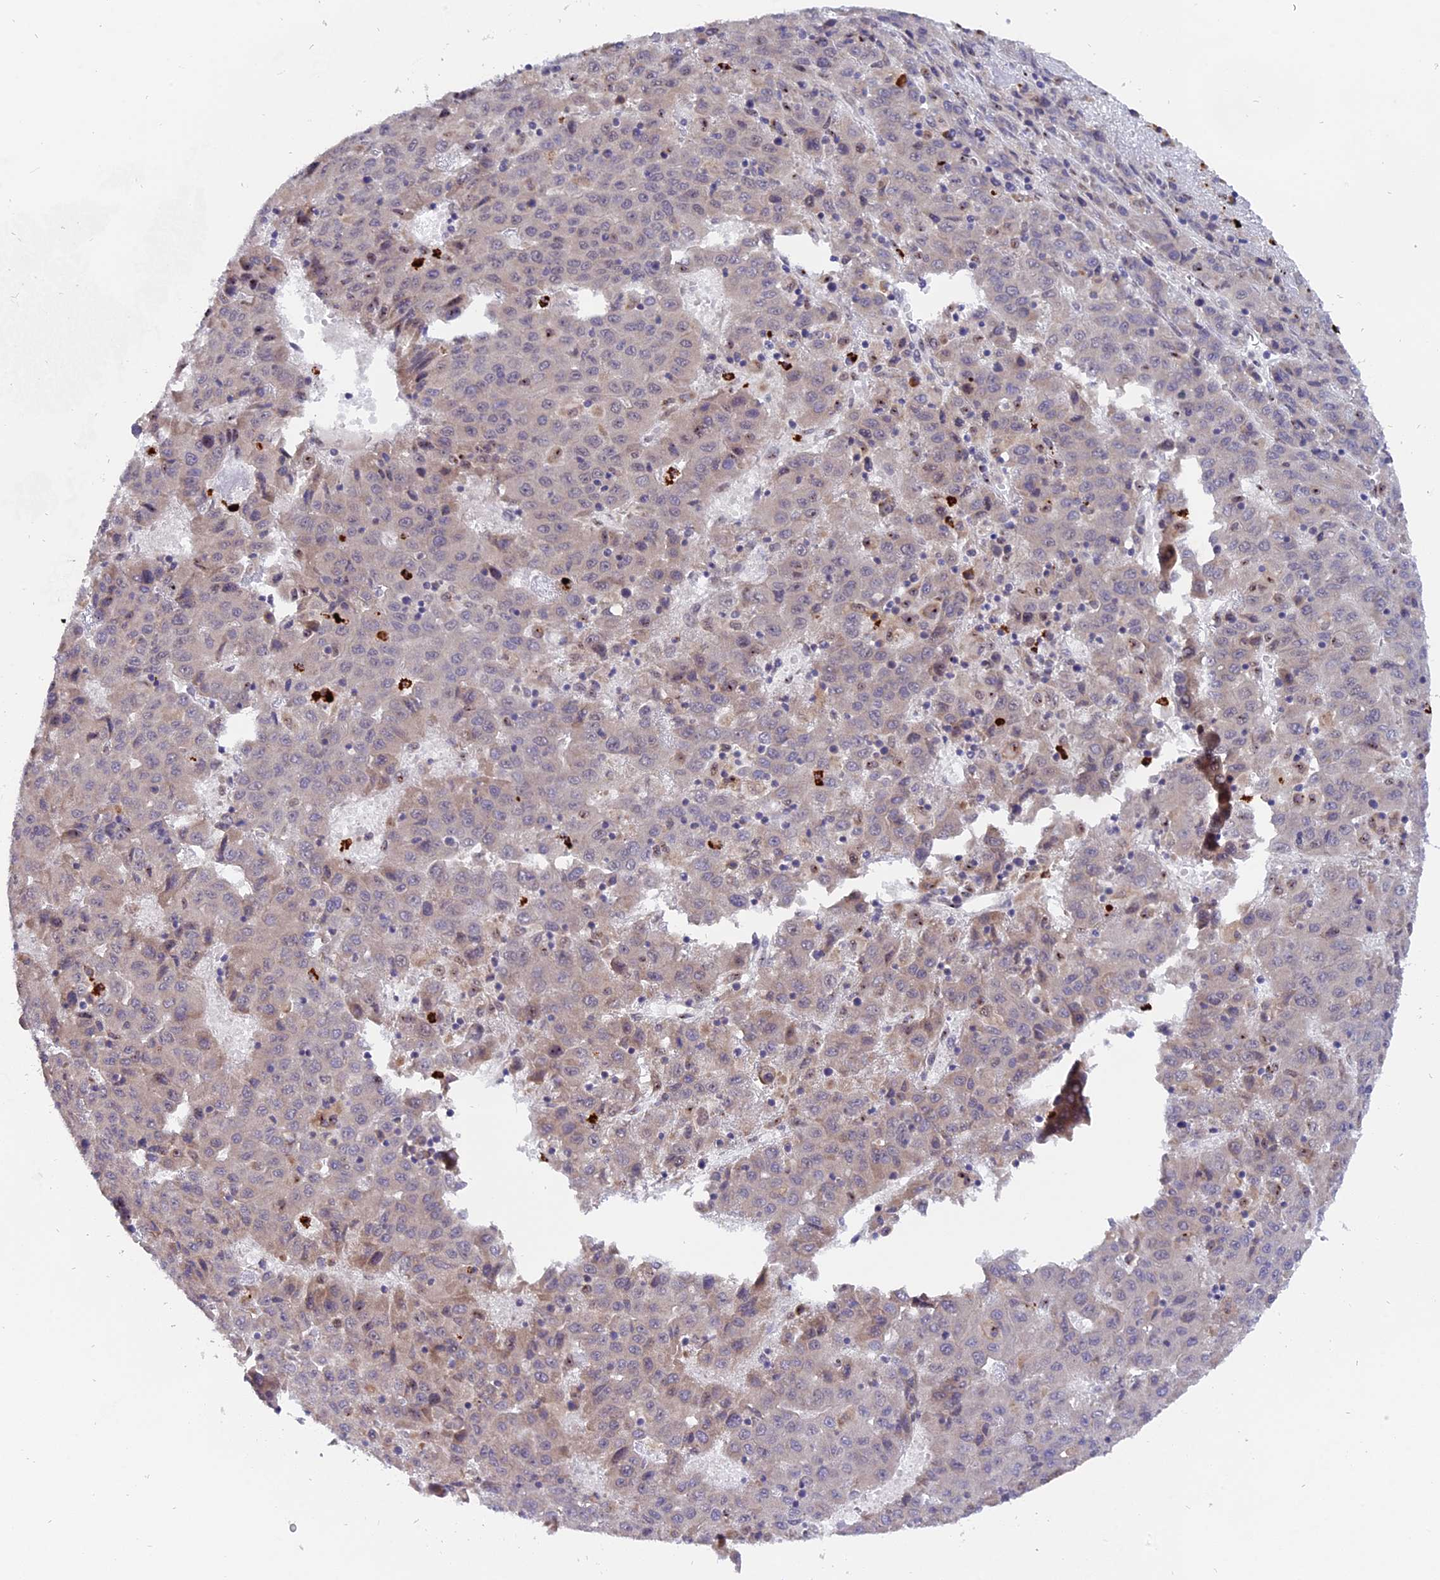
{"staining": {"intensity": "negative", "quantity": "none", "location": "none"}, "tissue": "liver cancer", "cell_type": "Tumor cells", "image_type": "cancer", "snomed": [{"axis": "morphology", "description": "Carcinoma, Hepatocellular, NOS"}, {"axis": "topography", "description": "Liver"}], "caption": "This photomicrograph is of liver hepatocellular carcinoma stained with immunohistochemistry to label a protein in brown with the nuclei are counter-stained blue. There is no staining in tumor cells.", "gene": "FAM118B", "patient": {"sex": "female", "age": 53}}